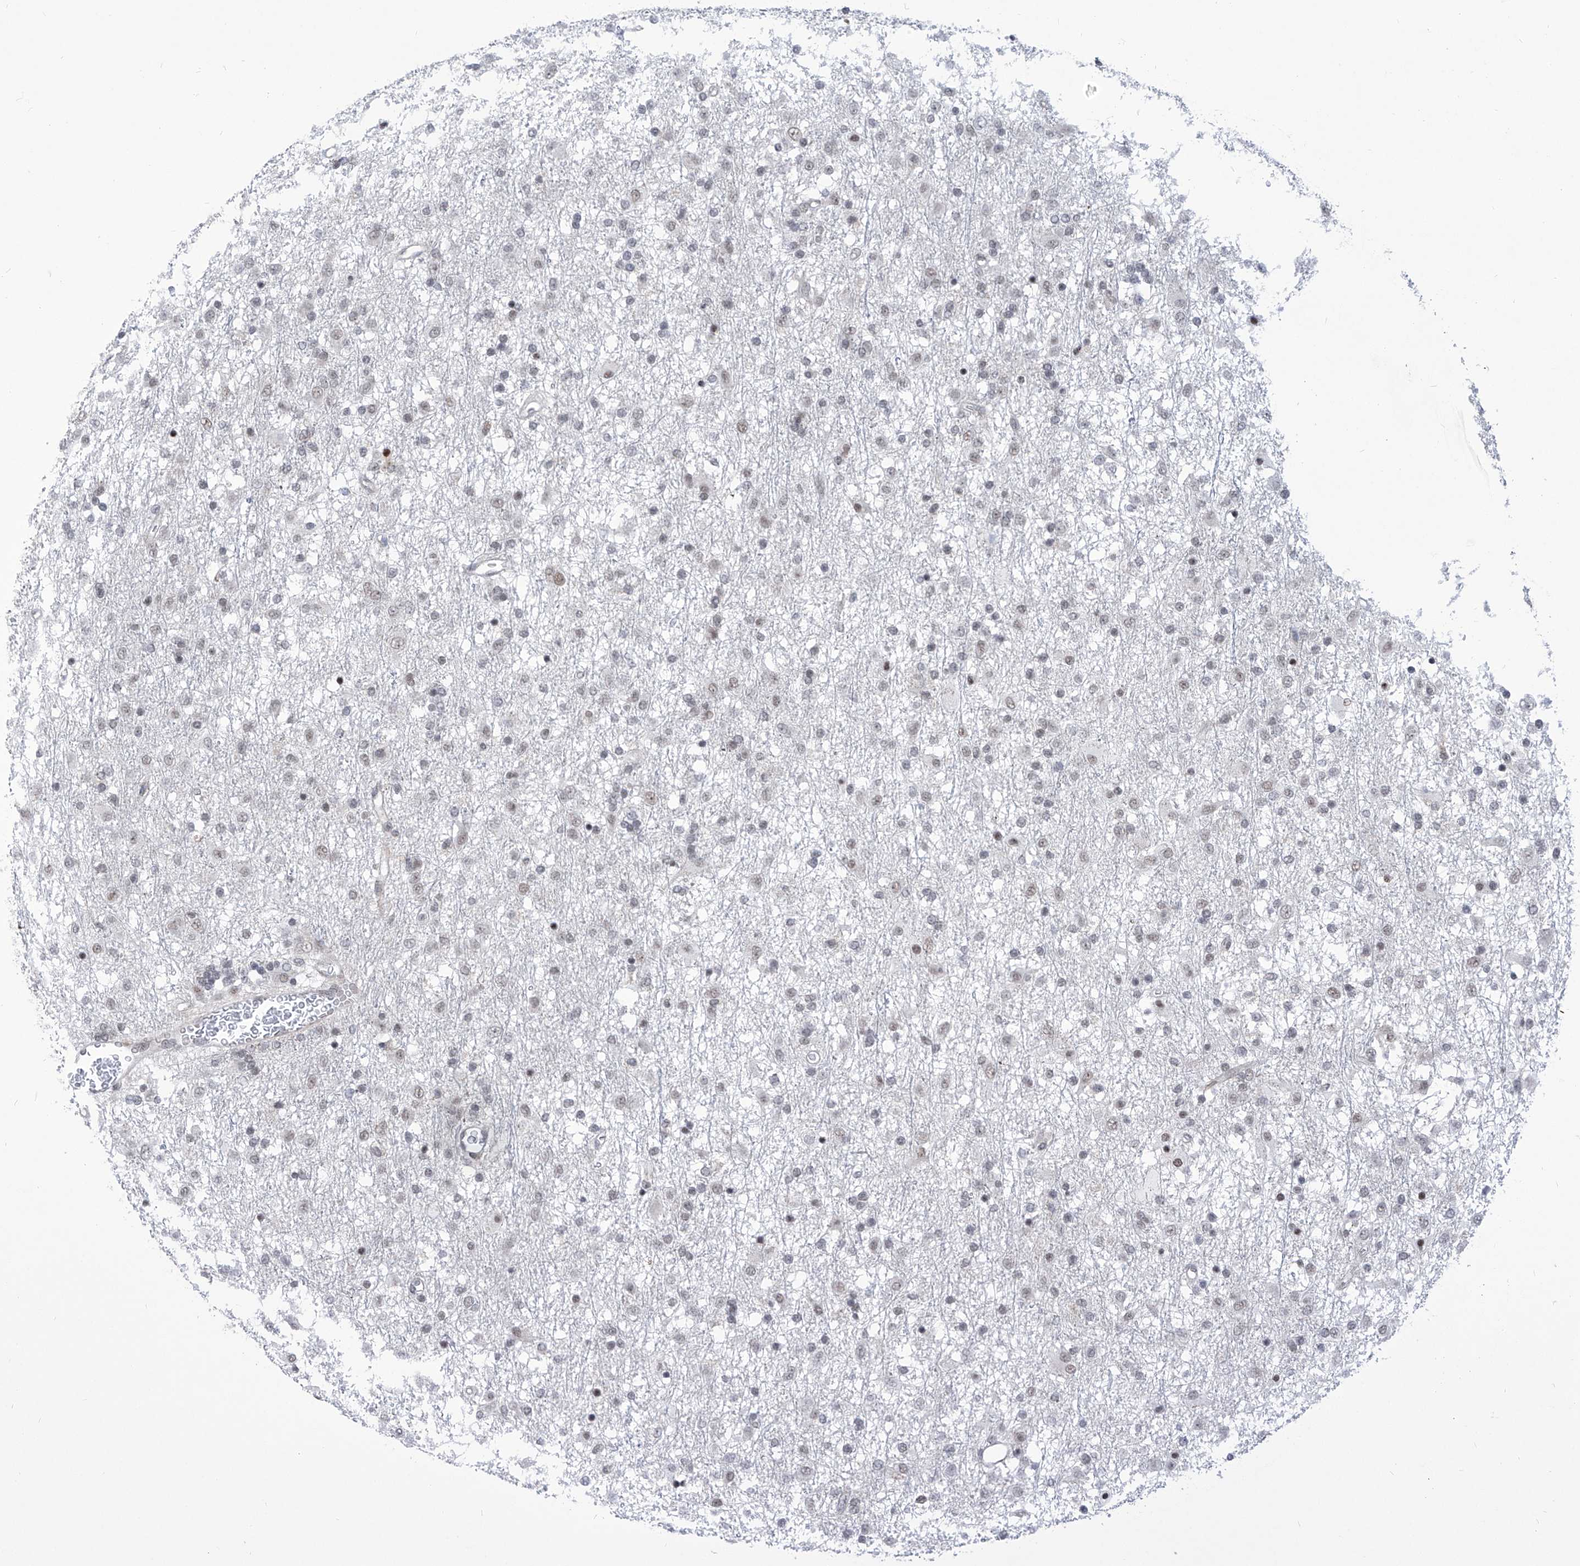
{"staining": {"intensity": "weak", "quantity": "<25%", "location": "nuclear"}, "tissue": "glioma", "cell_type": "Tumor cells", "image_type": "cancer", "snomed": [{"axis": "morphology", "description": "Glioma, malignant, Low grade"}, {"axis": "topography", "description": "Brain"}], "caption": "Malignant glioma (low-grade) was stained to show a protein in brown. There is no significant positivity in tumor cells.", "gene": "CEP290", "patient": {"sex": "male", "age": 65}}